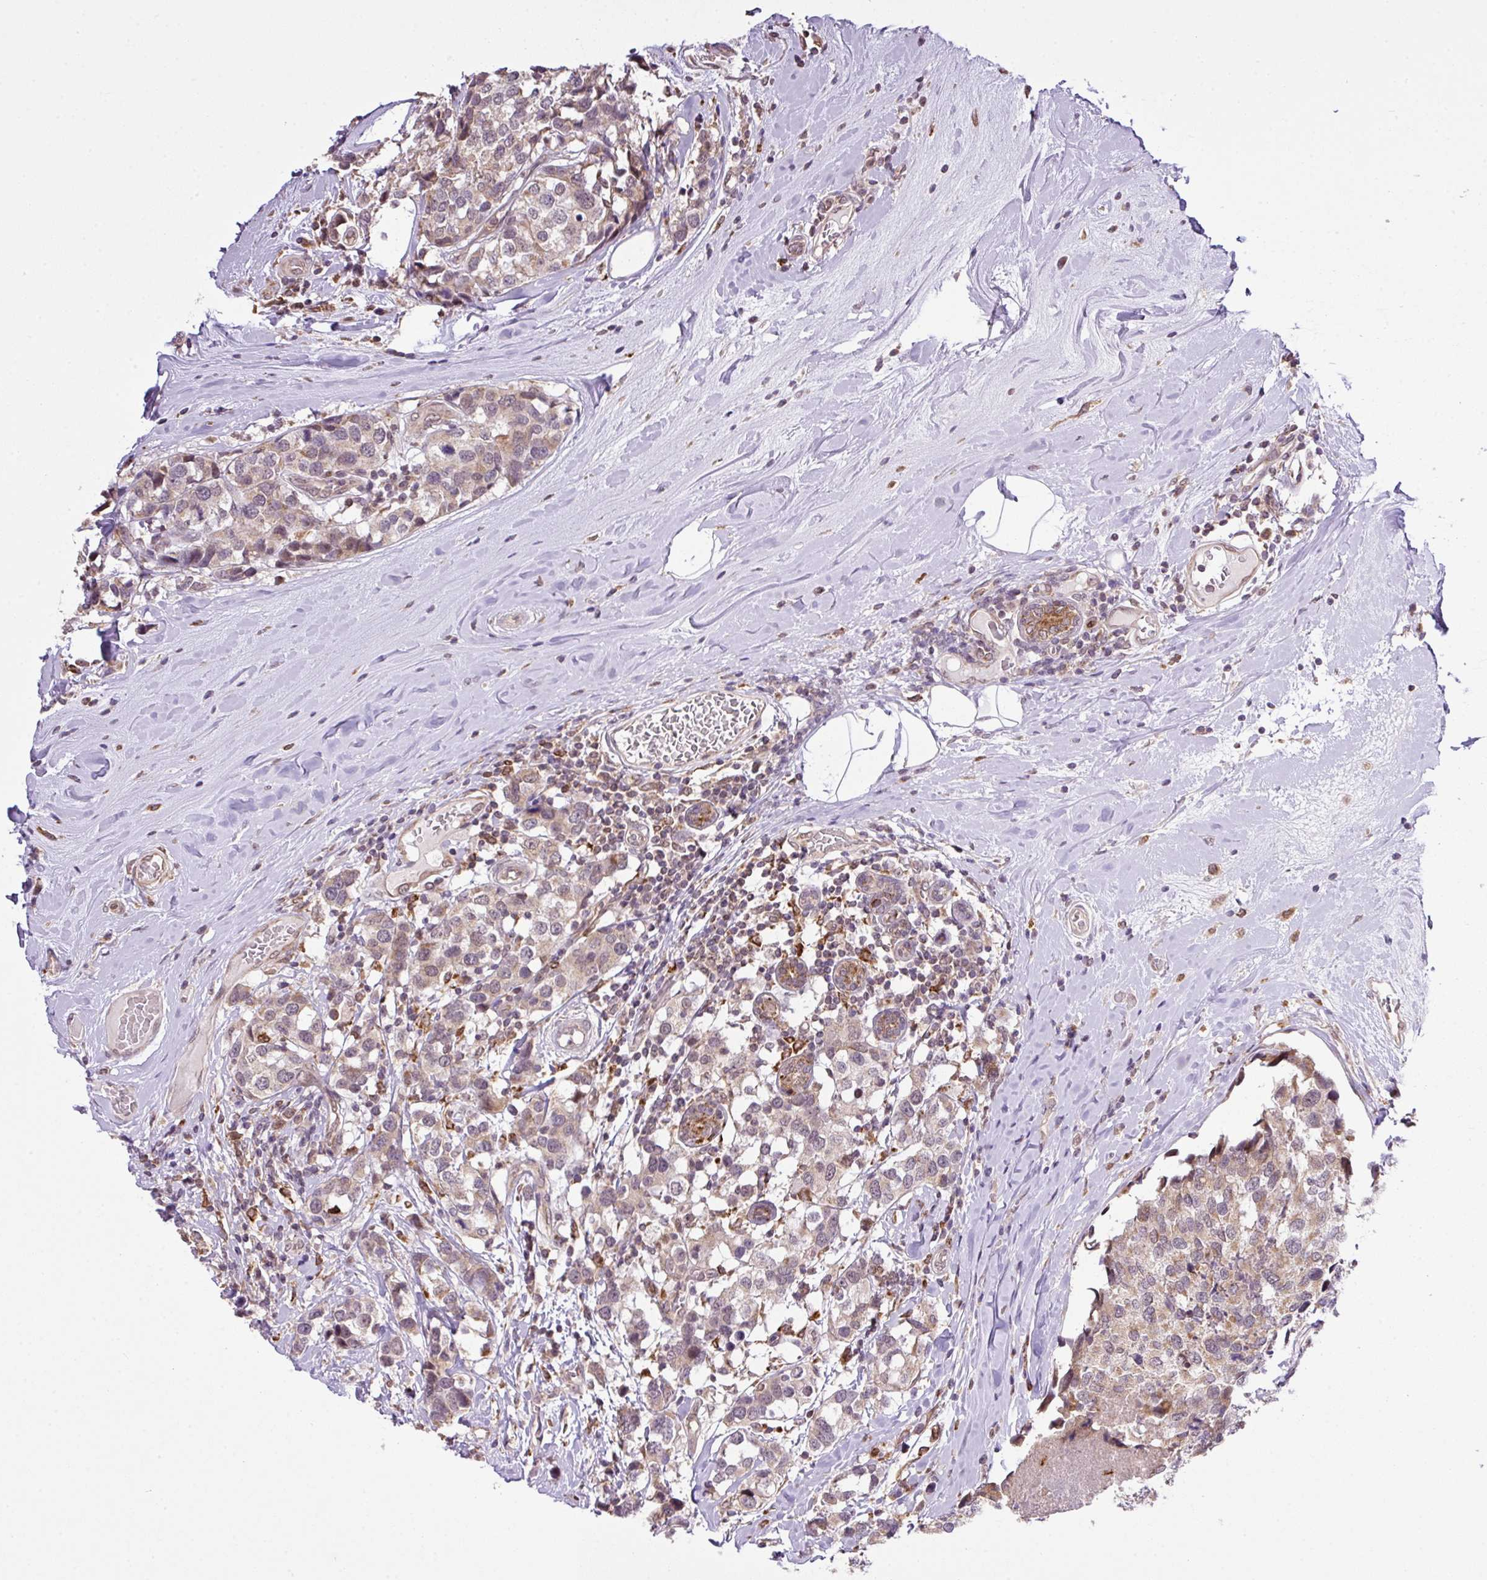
{"staining": {"intensity": "weak", "quantity": "25%-75%", "location": "cytoplasmic/membranous"}, "tissue": "breast cancer", "cell_type": "Tumor cells", "image_type": "cancer", "snomed": [{"axis": "morphology", "description": "Lobular carcinoma"}, {"axis": "topography", "description": "Breast"}], "caption": "DAB (3,3'-diaminobenzidine) immunohistochemical staining of breast lobular carcinoma displays weak cytoplasmic/membranous protein expression in about 25%-75% of tumor cells. (DAB (3,3'-diaminobenzidine) IHC, brown staining for protein, blue staining for nuclei).", "gene": "SMCO4", "patient": {"sex": "female", "age": 59}}